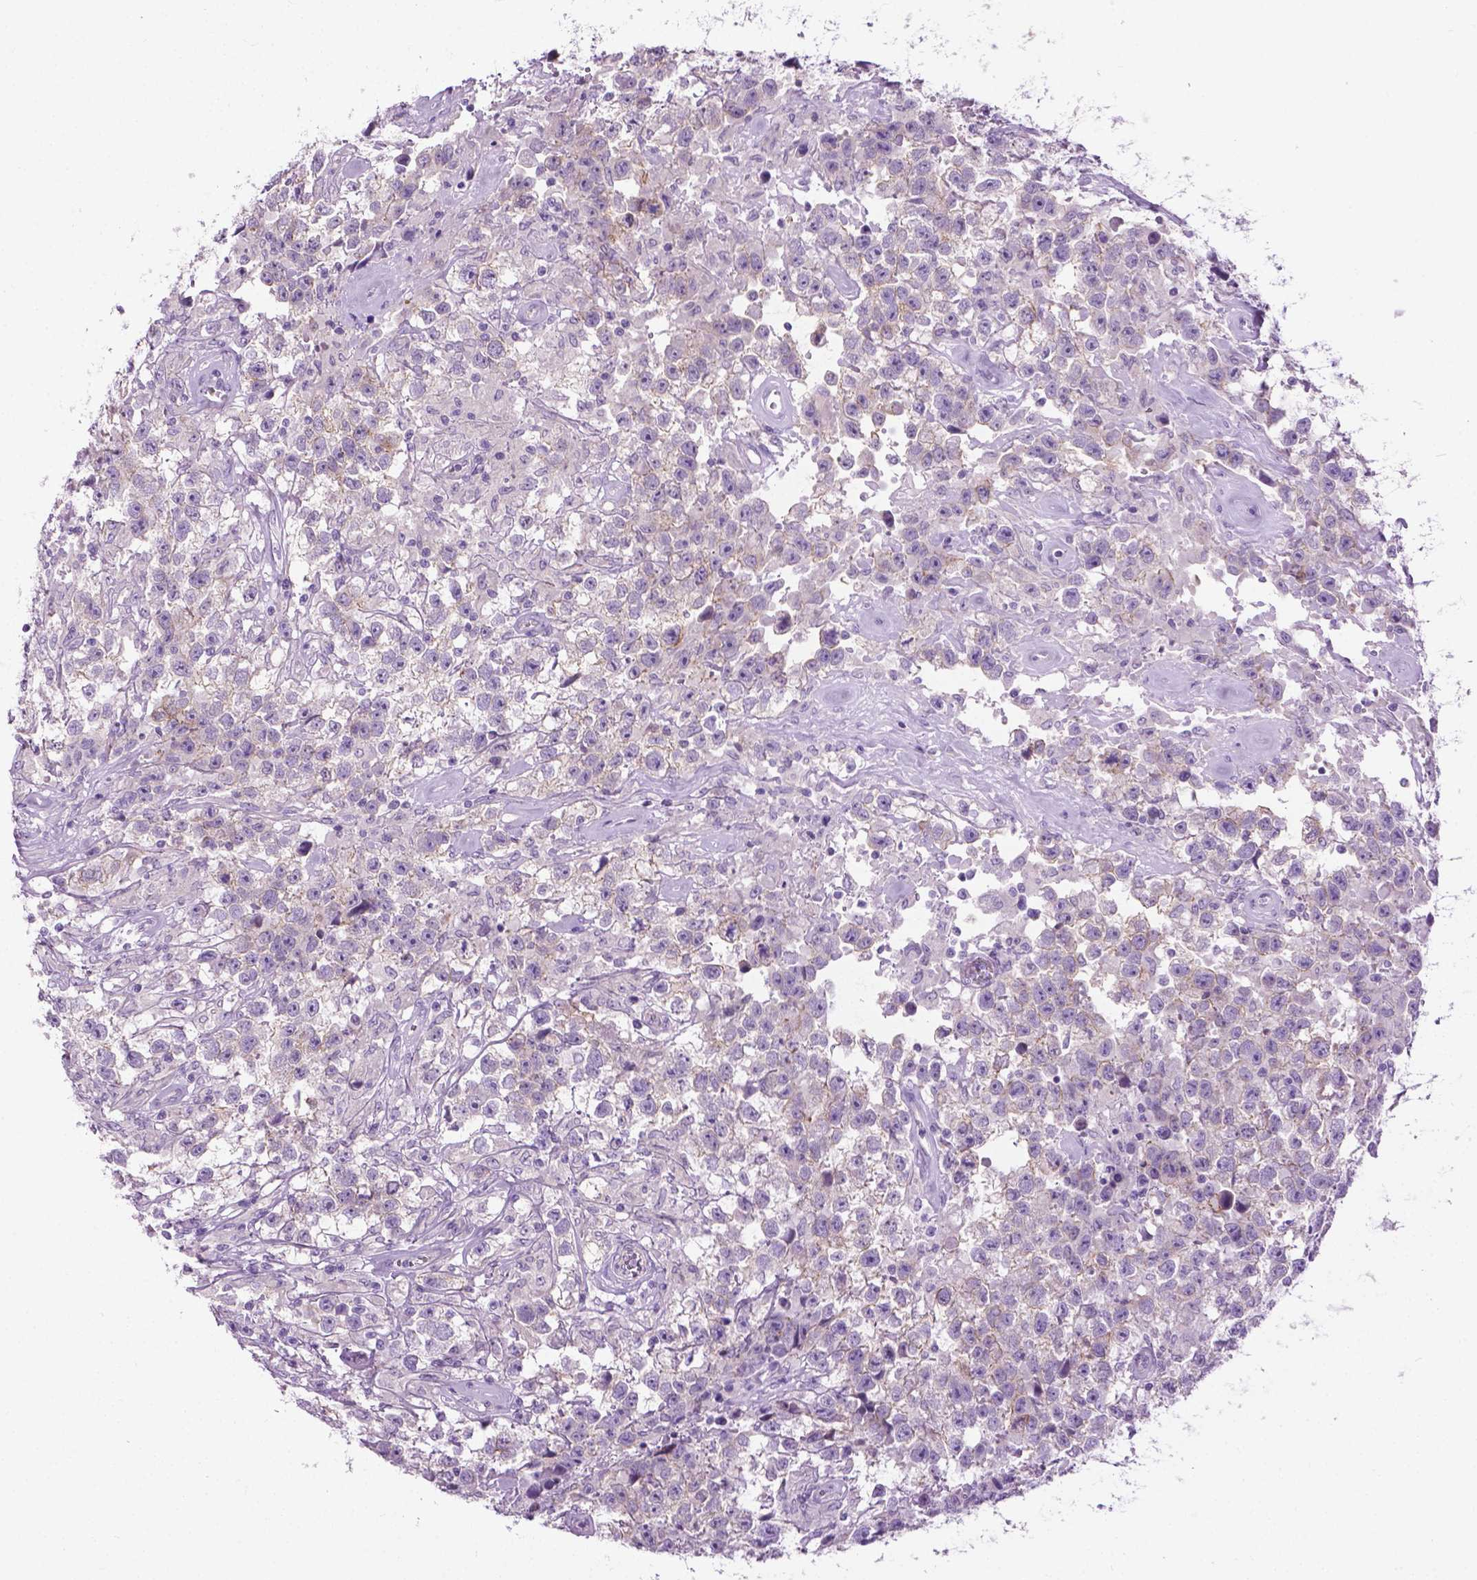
{"staining": {"intensity": "negative", "quantity": "none", "location": "none"}, "tissue": "testis cancer", "cell_type": "Tumor cells", "image_type": "cancer", "snomed": [{"axis": "morphology", "description": "Seminoma, NOS"}, {"axis": "topography", "description": "Testis"}], "caption": "Immunohistochemistry (IHC) of testis seminoma demonstrates no expression in tumor cells.", "gene": "SPECC1L", "patient": {"sex": "male", "age": 43}}